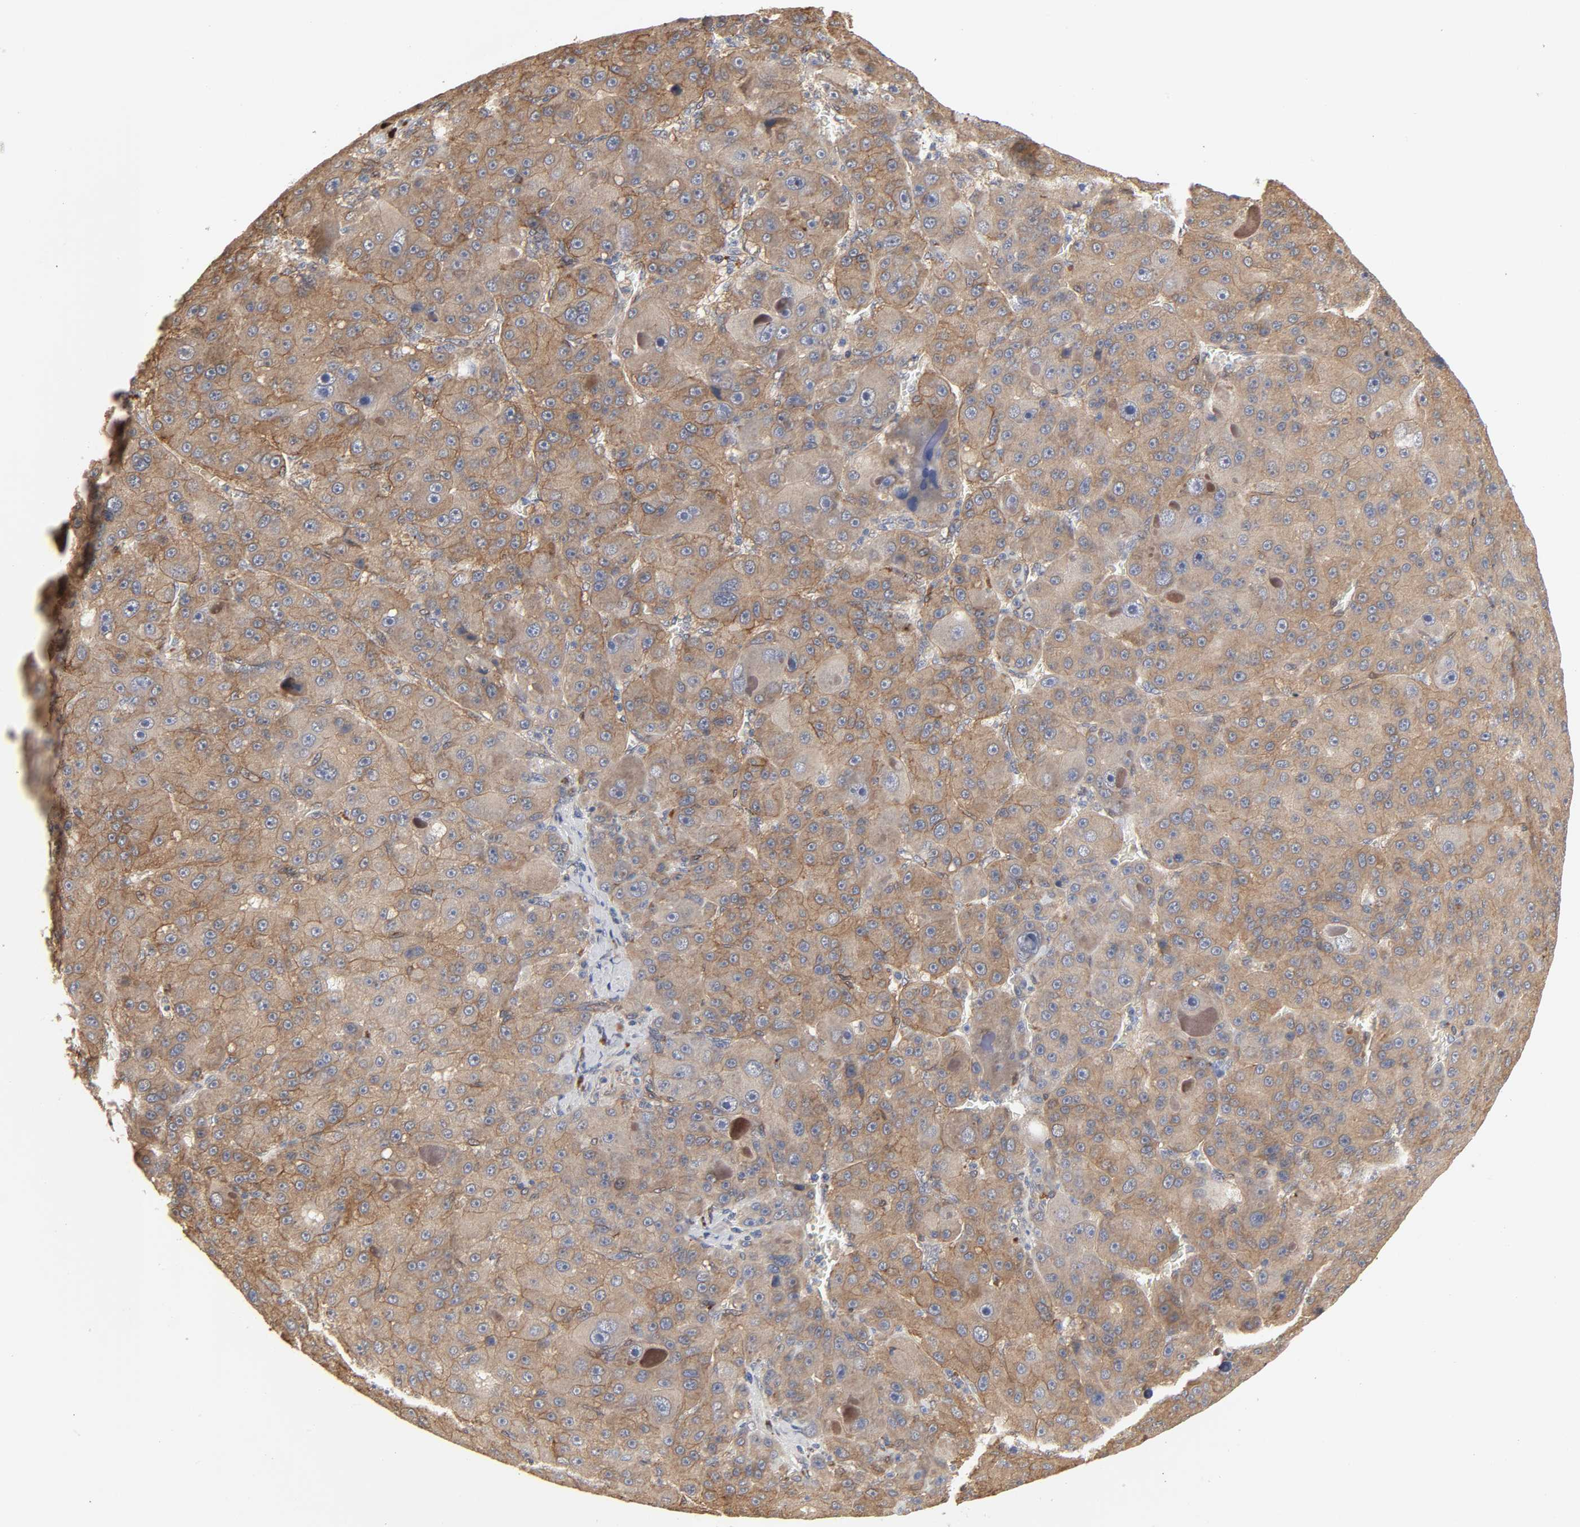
{"staining": {"intensity": "moderate", "quantity": ">75%", "location": "cytoplasmic/membranous"}, "tissue": "liver cancer", "cell_type": "Tumor cells", "image_type": "cancer", "snomed": [{"axis": "morphology", "description": "Carcinoma, Hepatocellular, NOS"}, {"axis": "topography", "description": "Liver"}], "caption": "Liver cancer (hepatocellular carcinoma) was stained to show a protein in brown. There is medium levels of moderate cytoplasmic/membranous staining in approximately >75% of tumor cells.", "gene": "NDRG2", "patient": {"sex": "male", "age": 76}}